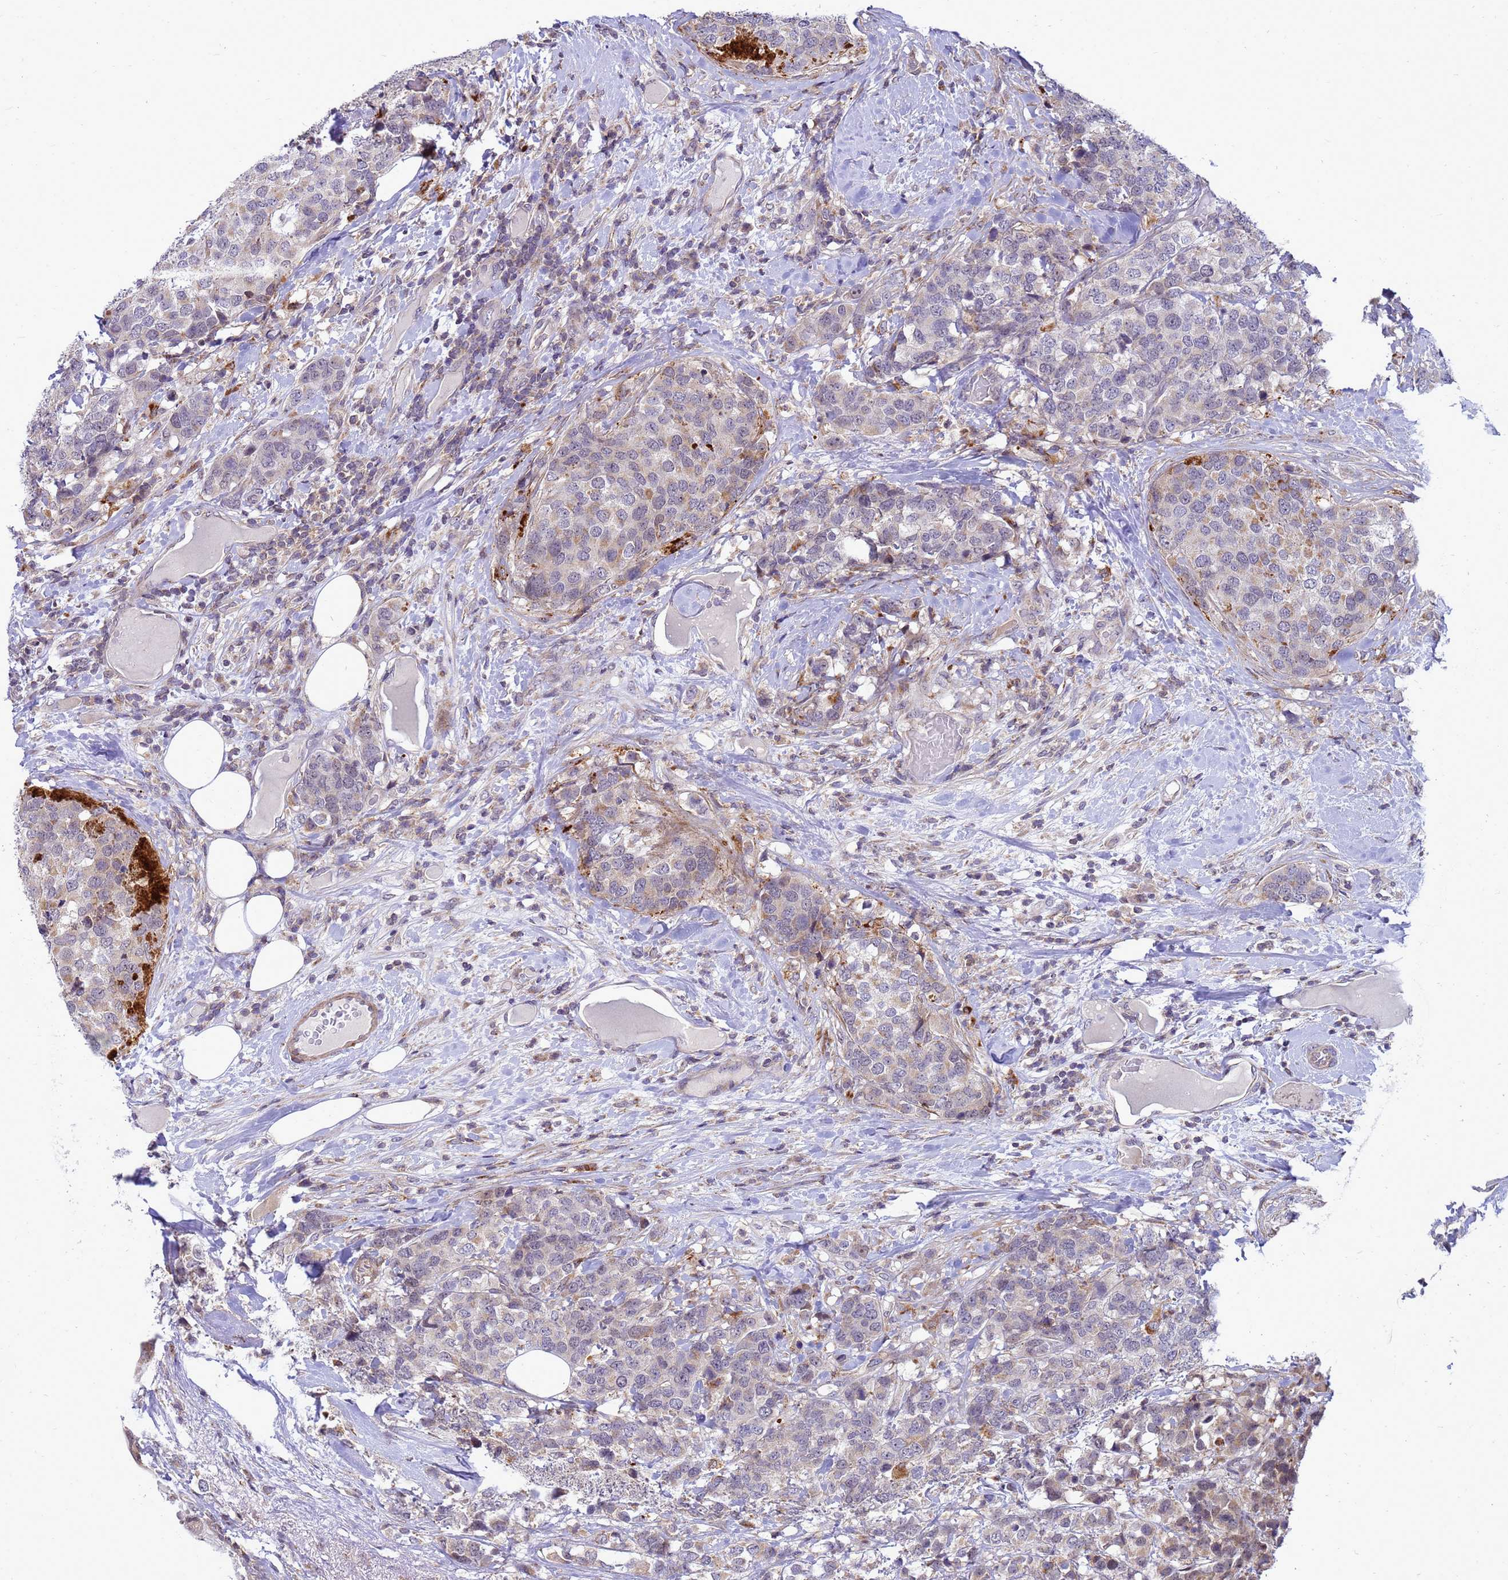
{"staining": {"intensity": "moderate", "quantity": "<25%", "location": "cytoplasmic/membranous"}, "tissue": "breast cancer", "cell_type": "Tumor cells", "image_type": "cancer", "snomed": [{"axis": "morphology", "description": "Lobular carcinoma"}, {"axis": "topography", "description": "Breast"}], "caption": "Immunohistochemistry of human breast lobular carcinoma exhibits low levels of moderate cytoplasmic/membranous positivity in about <25% of tumor cells.", "gene": "C12orf43", "patient": {"sex": "female", "age": 59}}